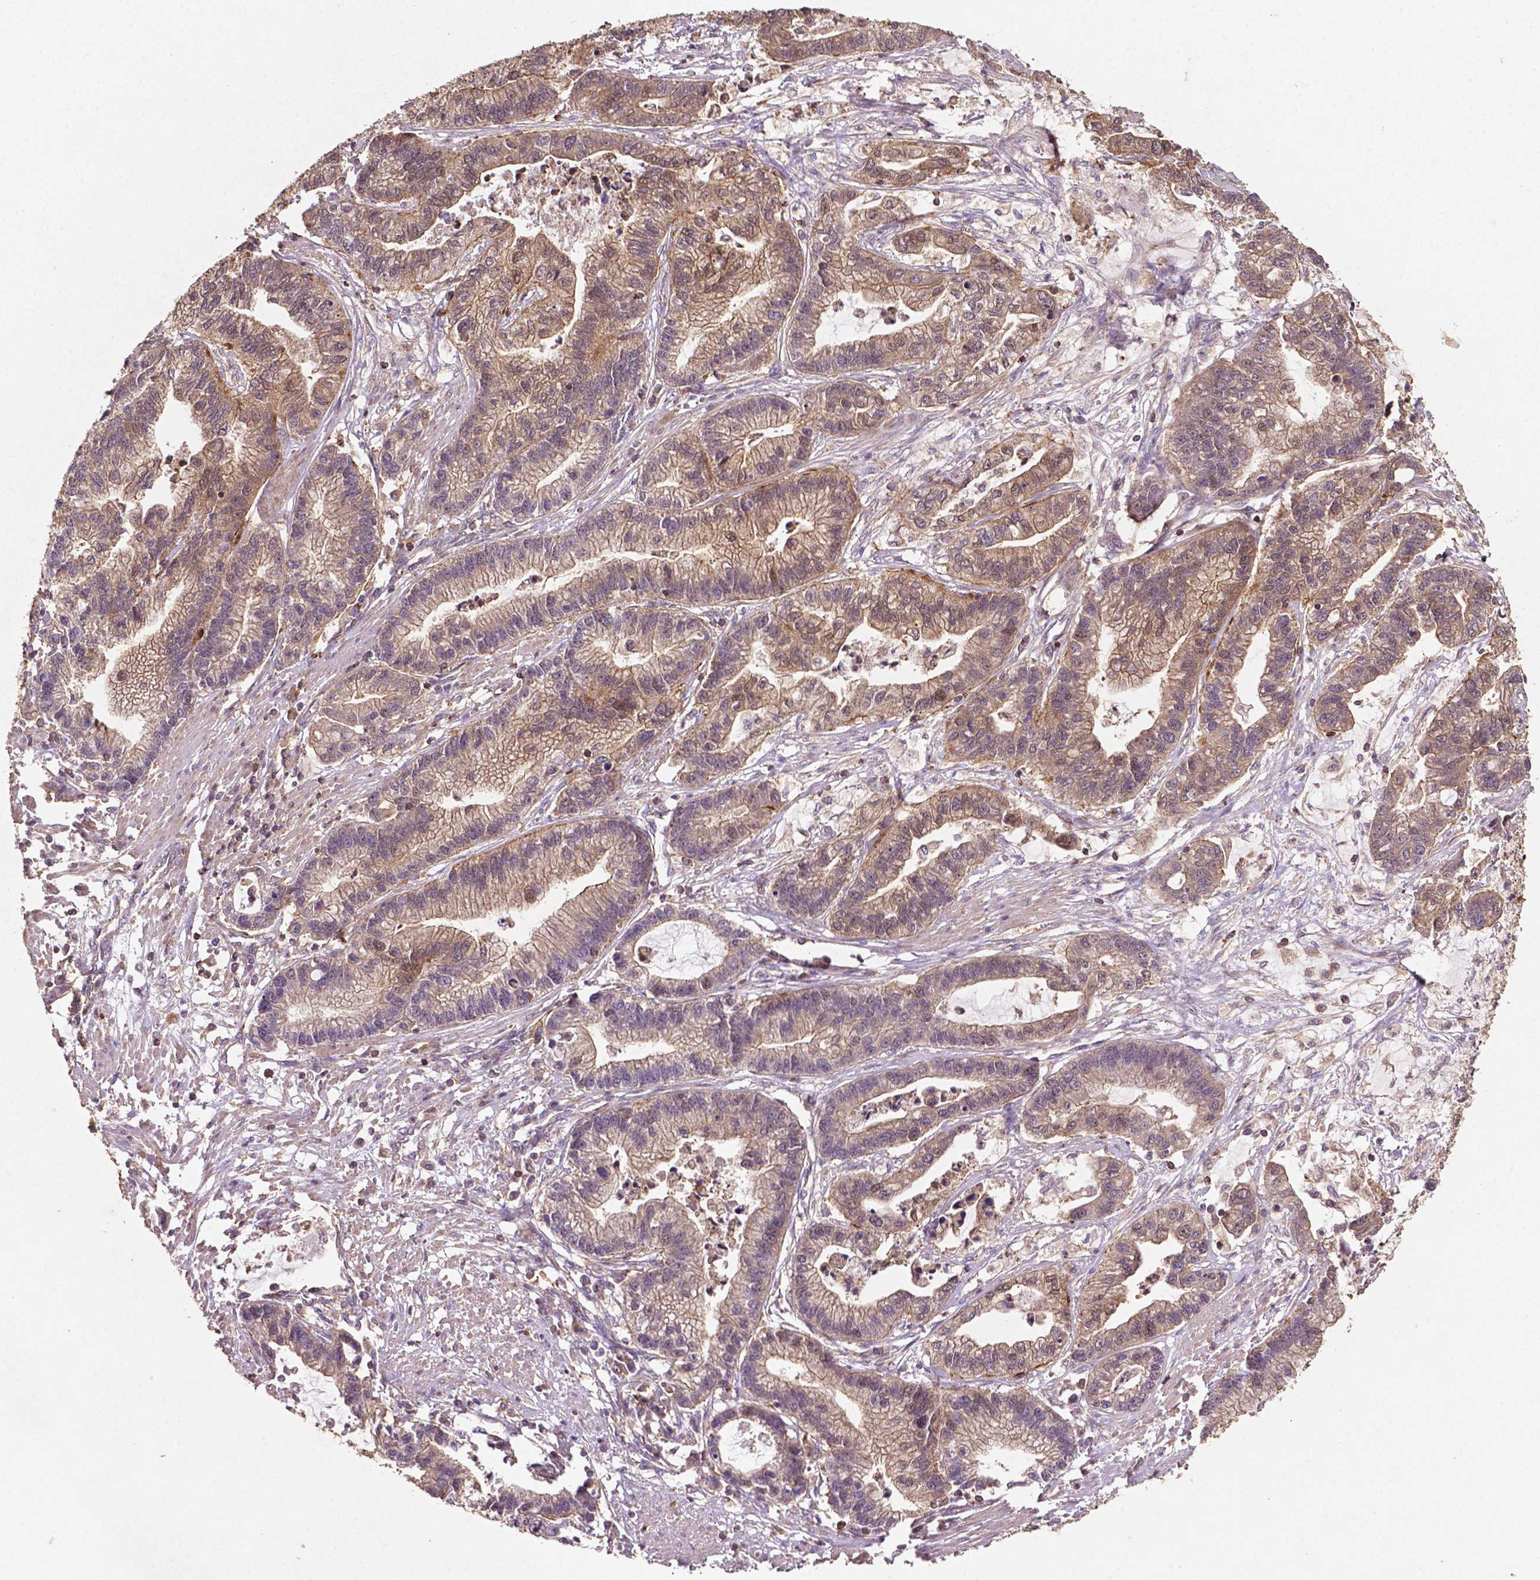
{"staining": {"intensity": "weak", "quantity": "25%-75%", "location": "cytoplasmic/membranous"}, "tissue": "stomach cancer", "cell_type": "Tumor cells", "image_type": "cancer", "snomed": [{"axis": "morphology", "description": "Adenocarcinoma, NOS"}, {"axis": "topography", "description": "Stomach"}], "caption": "Protein staining of stomach cancer tissue exhibits weak cytoplasmic/membranous staining in about 25%-75% of tumor cells.", "gene": "ZMYND19", "patient": {"sex": "male", "age": 83}}